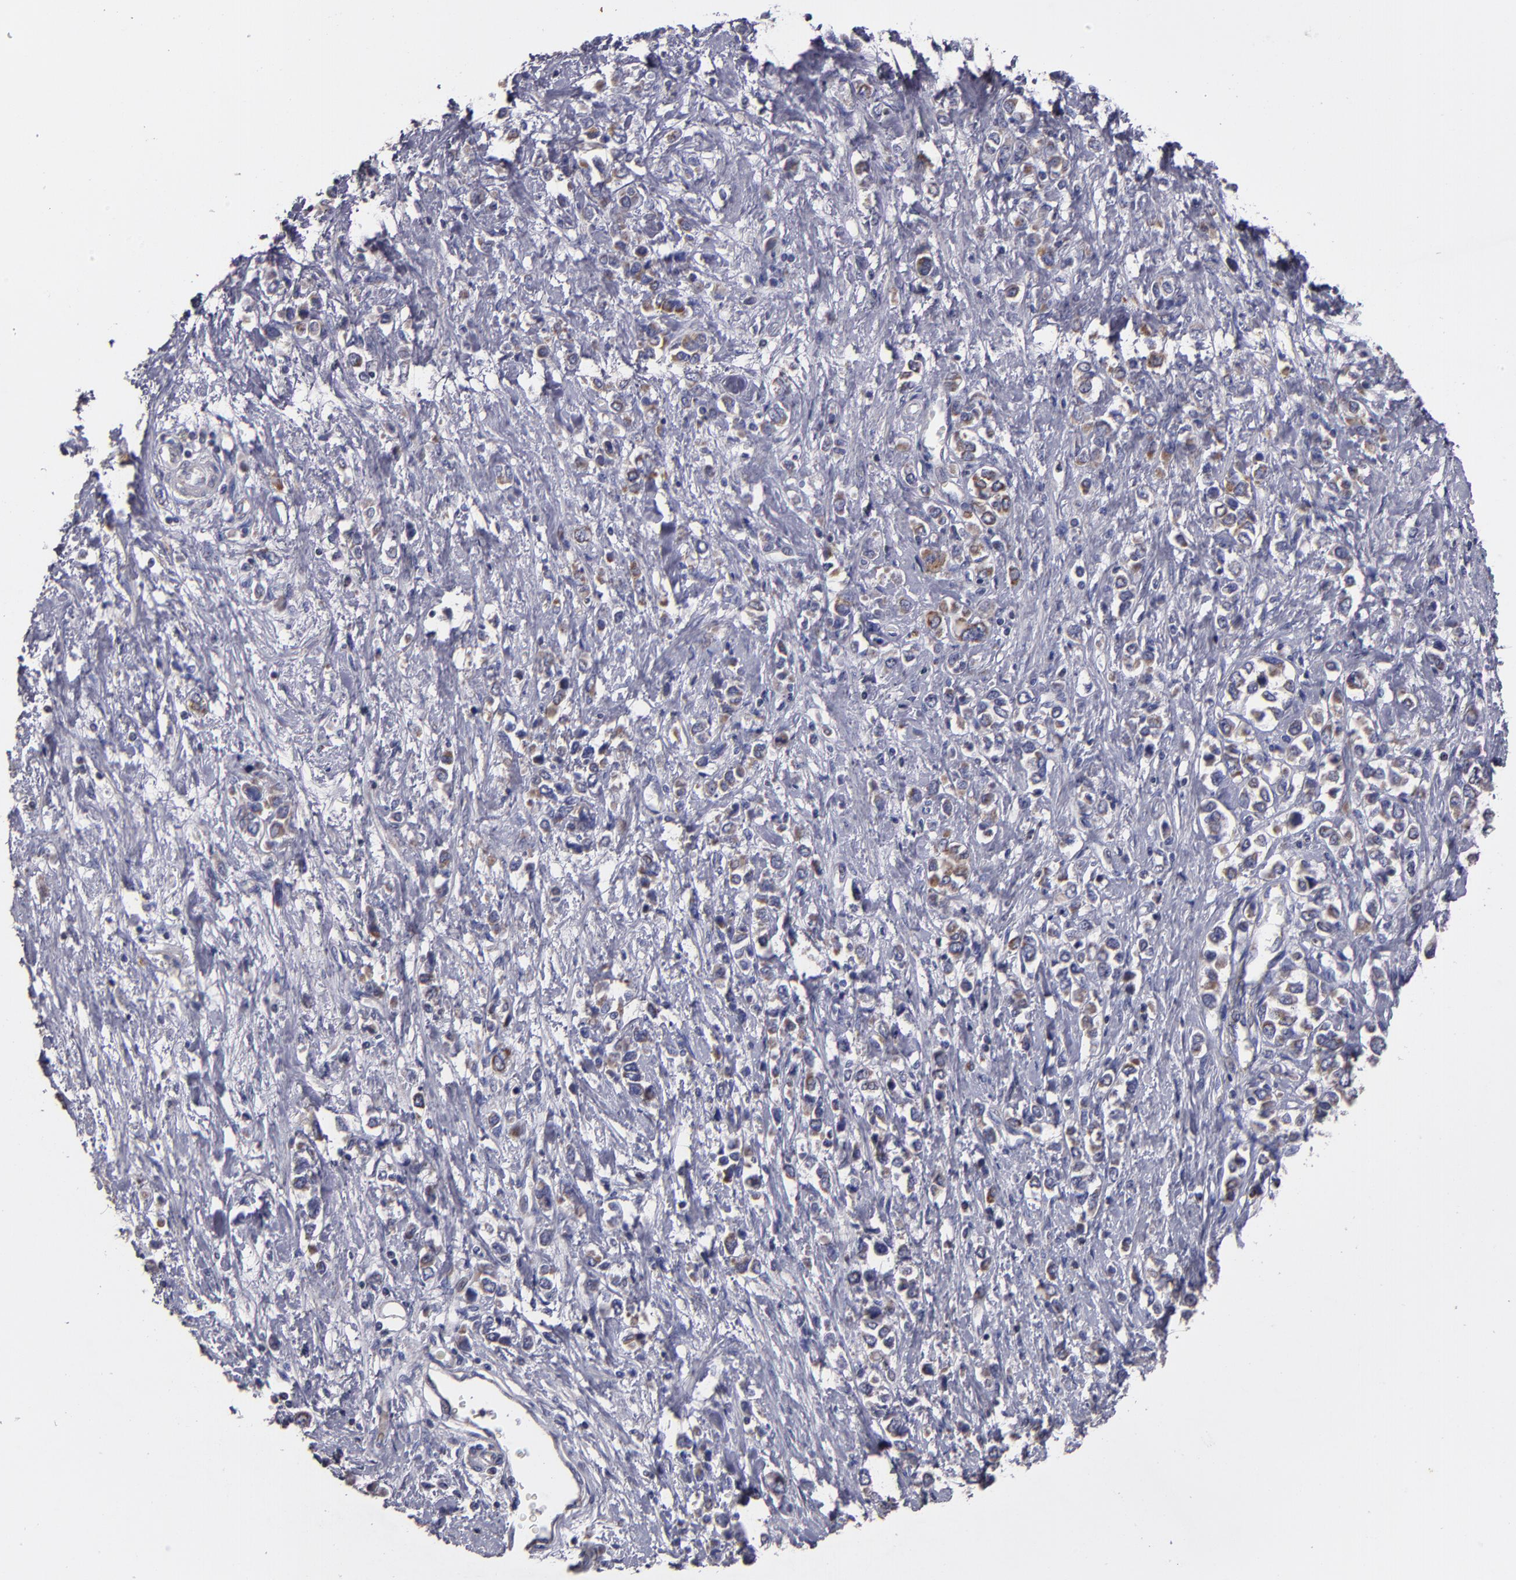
{"staining": {"intensity": "moderate", "quantity": ">75%", "location": "cytoplasmic/membranous"}, "tissue": "stomach cancer", "cell_type": "Tumor cells", "image_type": "cancer", "snomed": [{"axis": "morphology", "description": "Adenocarcinoma, NOS"}, {"axis": "topography", "description": "Stomach, upper"}], "caption": "Stomach cancer (adenocarcinoma) tissue reveals moderate cytoplasmic/membranous staining in approximately >75% of tumor cells, visualized by immunohistochemistry.", "gene": "CLTA", "patient": {"sex": "male", "age": 76}}